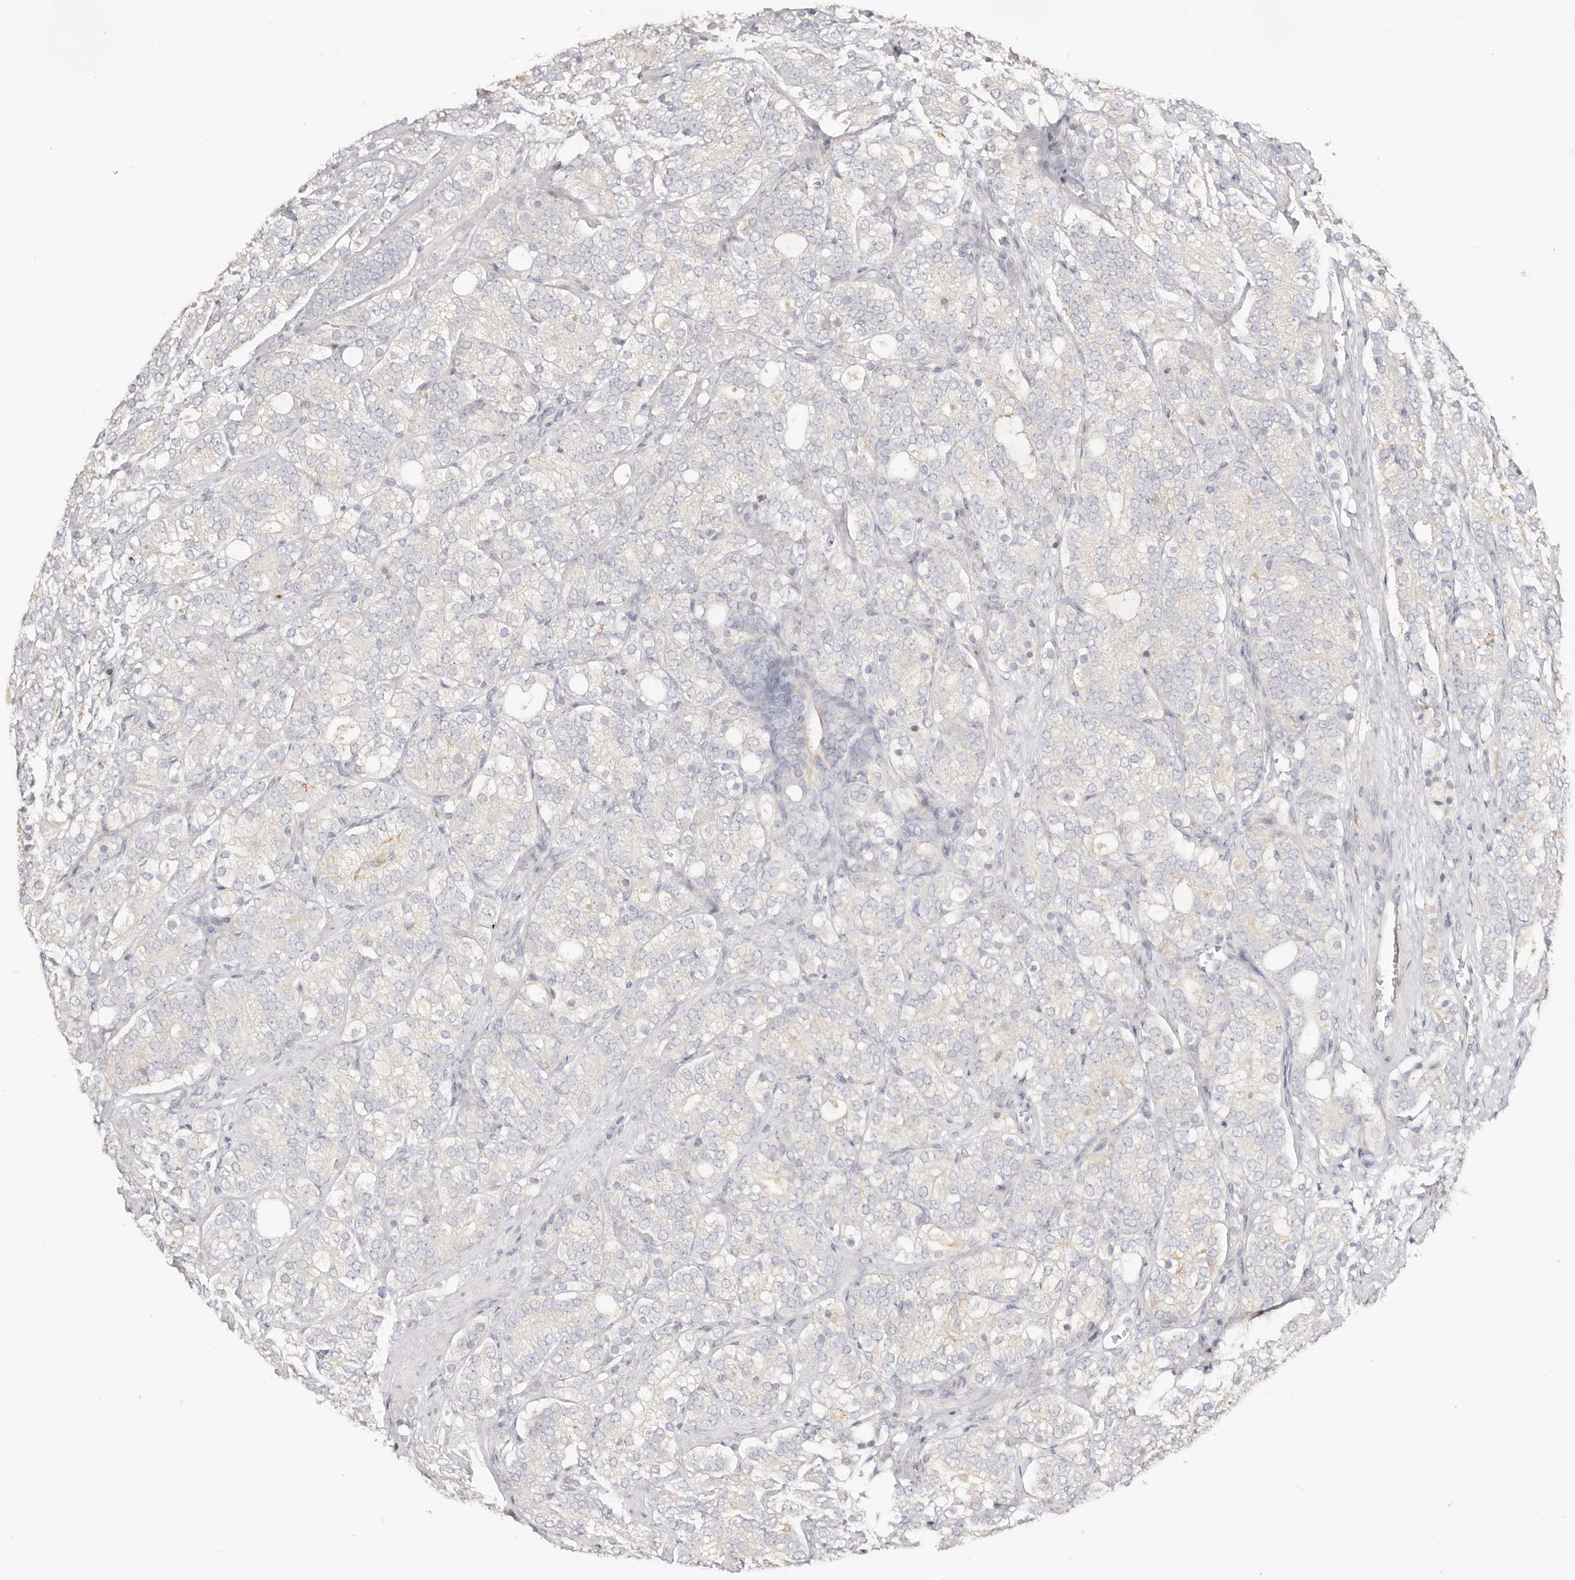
{"staining": {"intensity": "negative", "quantity": "none", "location": "none"}, "tissue": "prostate cancer", "cell_type": "Tumor cells", "image_type": "cancer", "snomed": [{"axis": "morphology", "description": "Adenocarcinoma, High grade"}, {"axis": "topography", "description": "Prostate"}], "caption": "There is no significant staining in tumor cells of high-grade adenocarcinoma (prostate).", "gene": "DNASE1", "patient": {"sex": "male", "age": 57}}